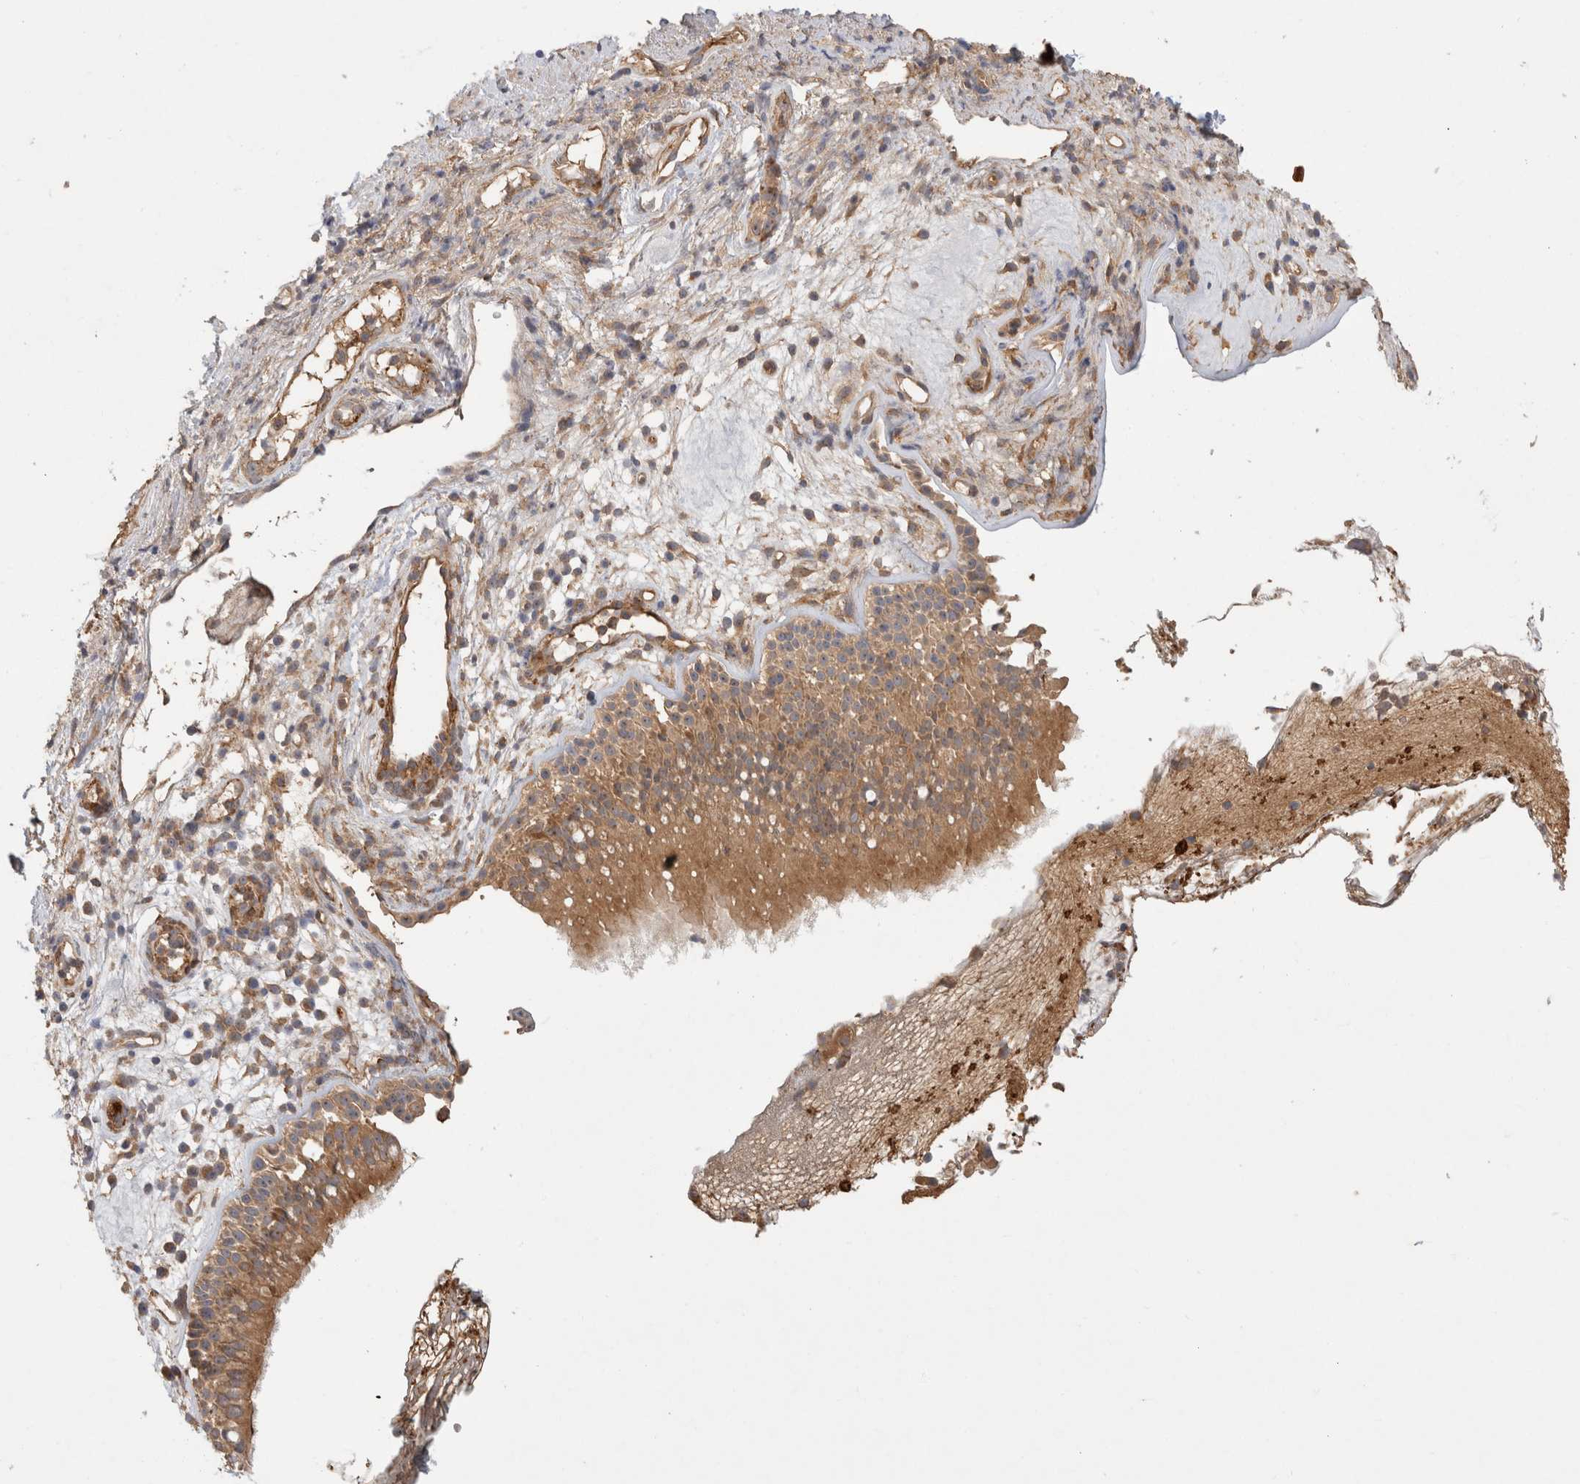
{"staining": {"intensity": "moderate", "quantity": ">75%", "location": "cytoplasmic/membranous"}, "tissue": "nasopharynx", "cell_type": "Respiratory epithelial cells", "image_type": "normal", "snomed": [{"axis": "morphology", "description": "Normal tissue, NOS"}, {"axis": "morphology", "description": "Inflammation, NOS"}, {"axis": "topography", "description": "Nasopharynx"}], "caption": "Protein expression analysis of unremarkable nasopharynx exhibits moderate cytoplasmic/membranous staining in approximately >75% of respiratory epithelial cells.", "gene": "C8orf44", "patient": {"sex": "male", "age": 54}}